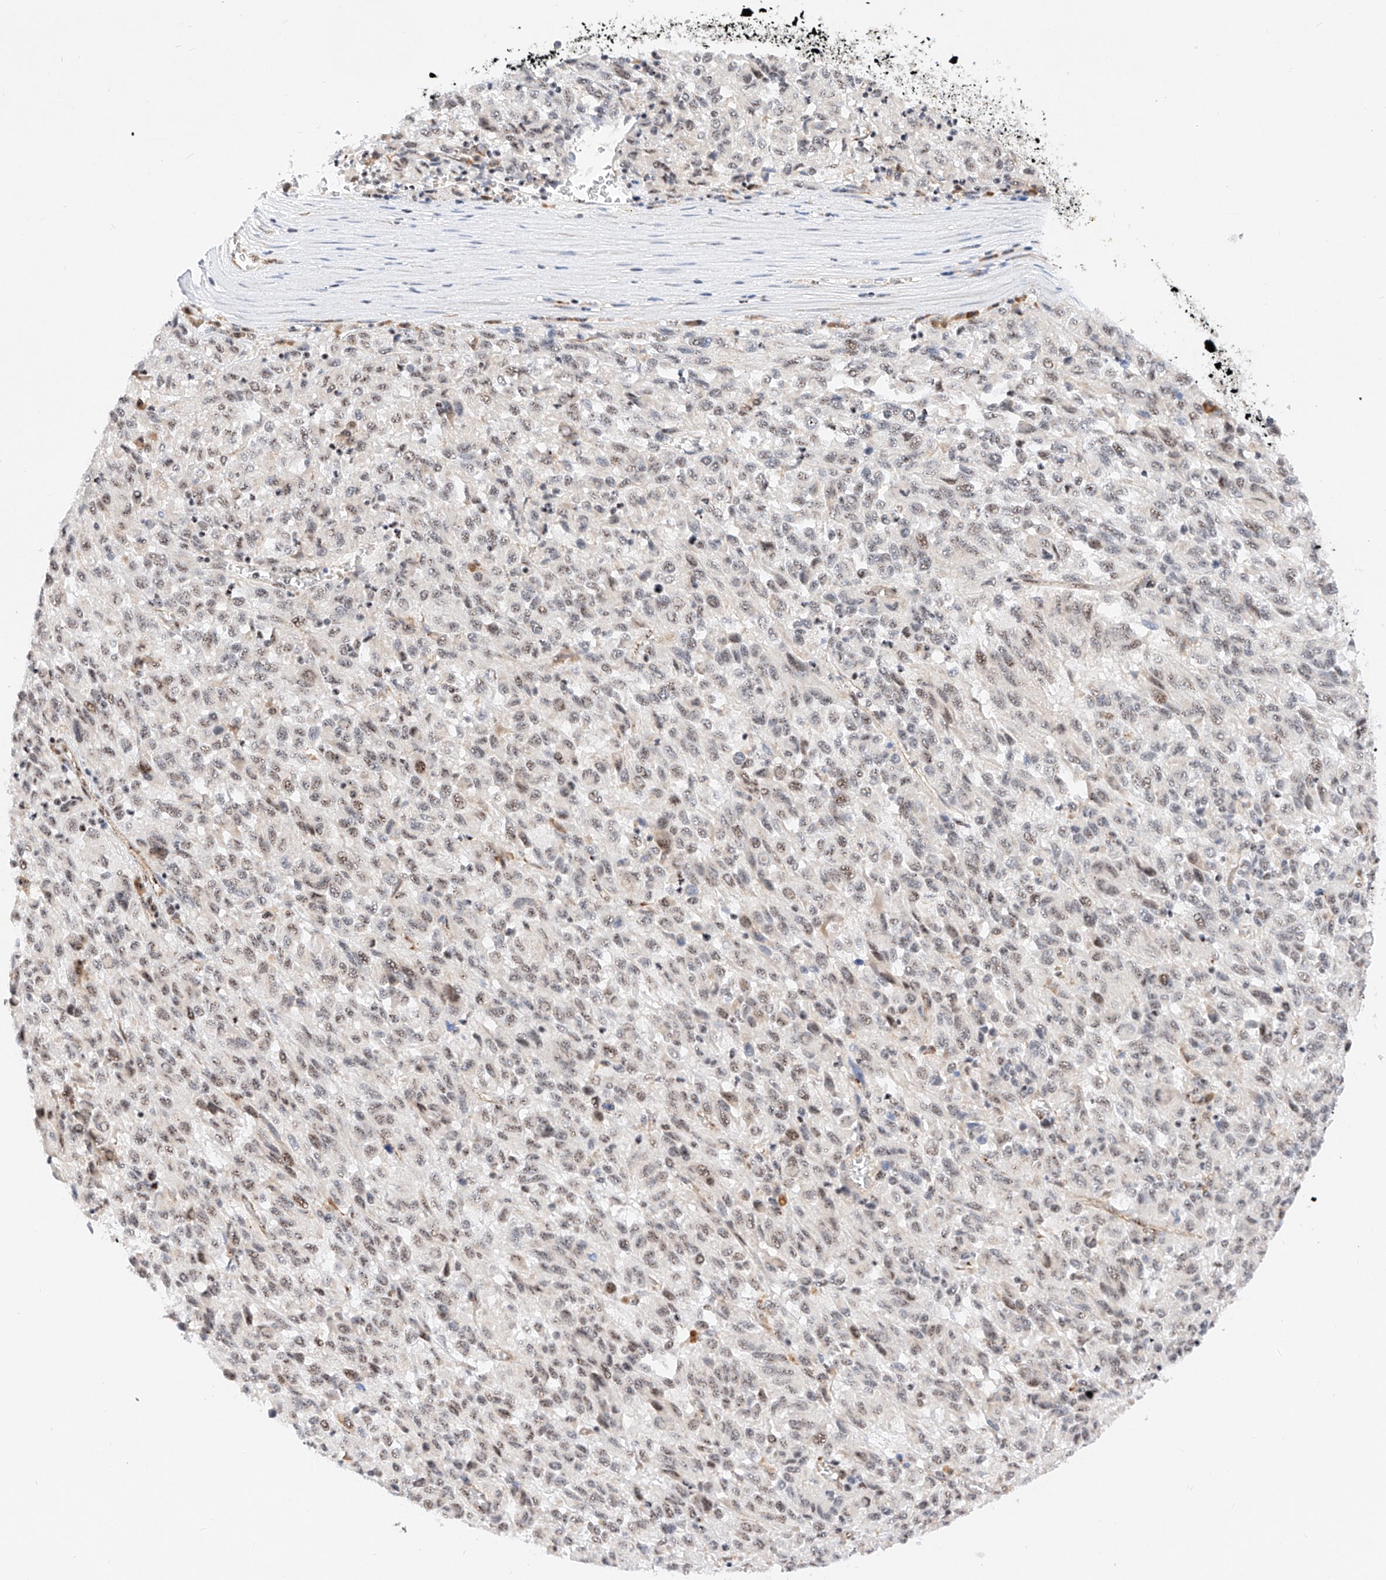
{"staining": {"intensity": "weak", "quantity": "25%-75%", "location": "nuclear"}, "tissue": "melanoma", "cell_type": "Tumor cells", "image_type": "cancer", "snomed": [{"axis": "morphology", "description": "Malignant melanoma, Metastatic site"}, {"axis": "topography", "description": "Lung"}], "caption": "High-power microscopy captured an immunohistochemistry image of melanoma, revealing weak nuclear expression in approximately 25%-75% of tumor cells.", "gene": "ATXN7L2", "patient": {"sex": "male", "age": 64}}